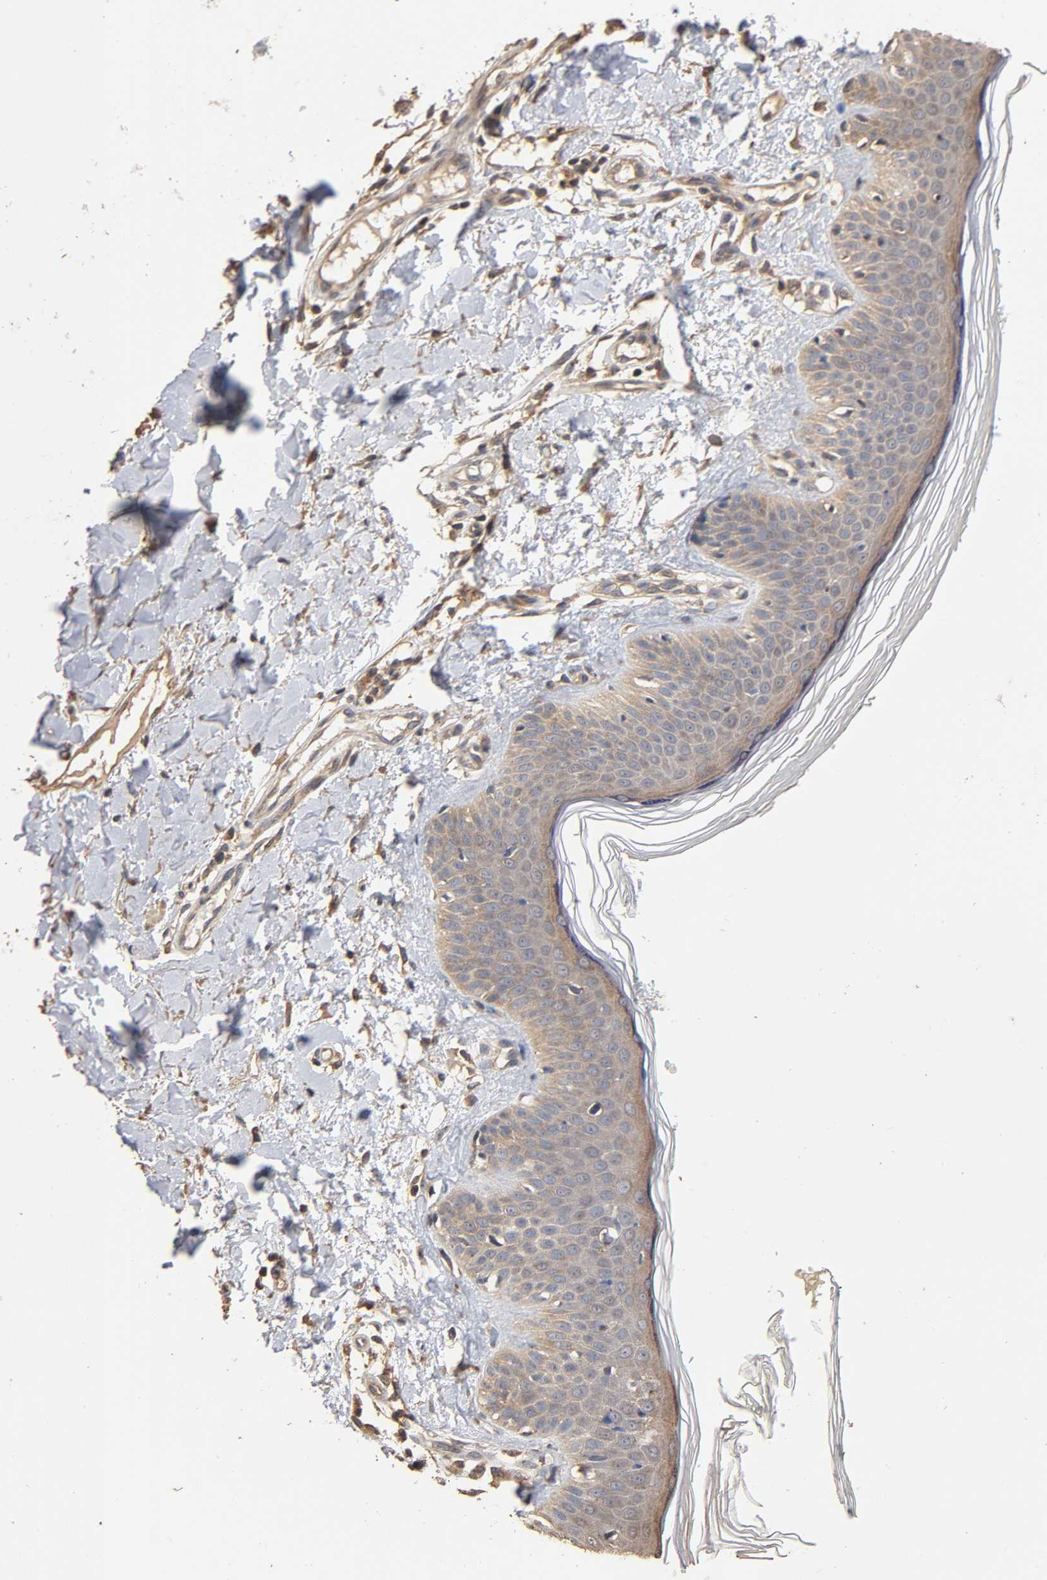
{"staining": {"intensity": "weak", "quantity": ">75%", "location": "cytoplasmic/membranous"}, "tissue": "skin", "cell_type": "Fibroblasts", "image_type": "normal", "snomed": [{"axis": "morphology", "description": "Normal tissue, NOS"}, {"axis": "topography", "description": "Skin"}], "caption": "IHC of unremarkable human skin reveals low levels of weak cytoplasmic/membranous staining in approximately >75% of fibroblasts.", "gene": "ARHGEF7", "patient": {"sex": "female", "age": 56}}